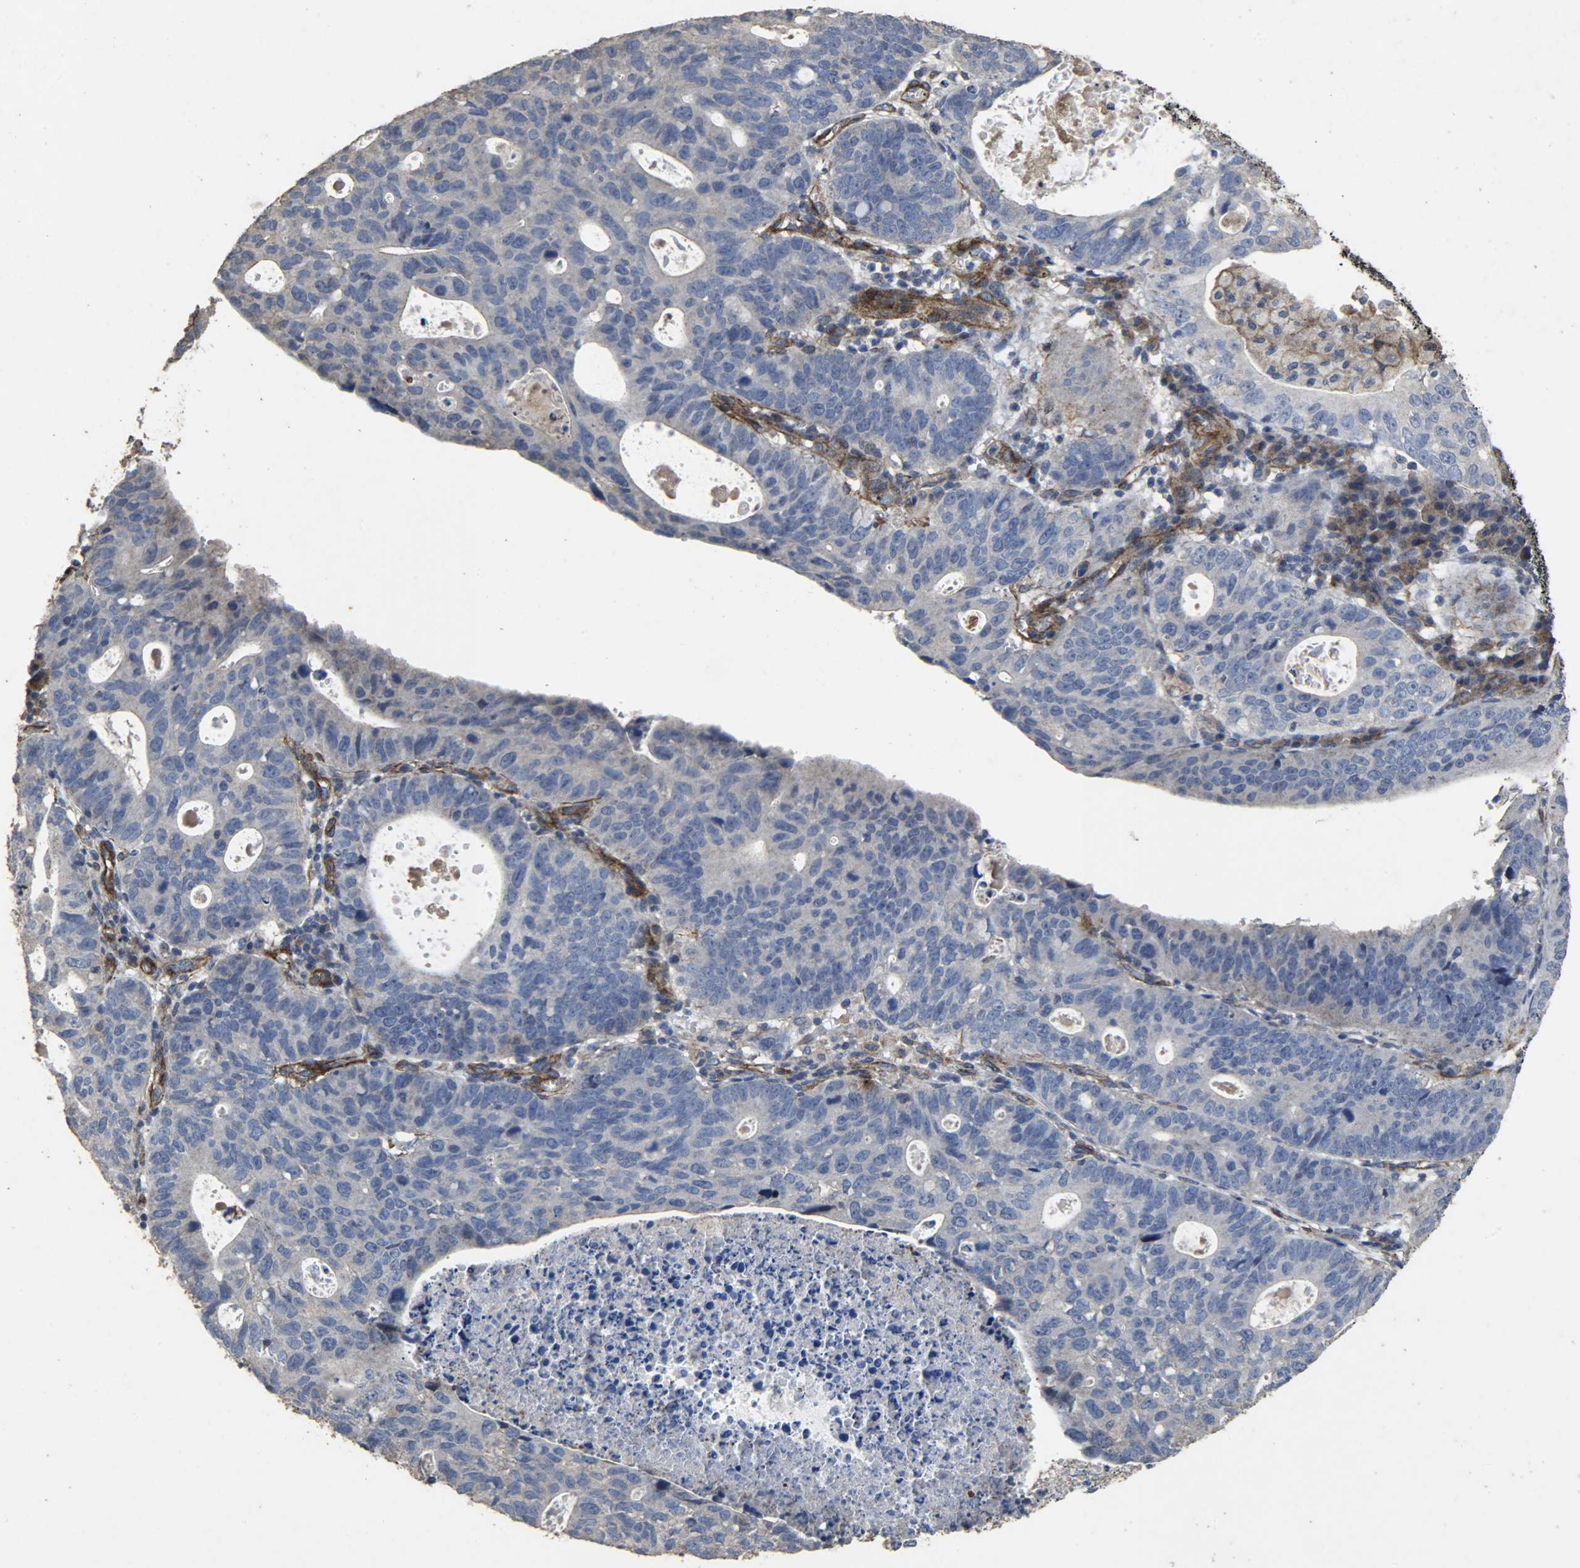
{"staining": {"intensity": "negative", "quantity": "none", "location": "none"}, "tissue": "stomach cancer", "cell_type": "Tumor cells", "image_type": "cancer", "snomed": [{"axis": "morphology", "description": "Adenocarcinoma, NOS"}, {"axis": "topography", "description": "Stomach"}], "caption": "Tumor cells are negative for protein expression in human adenocarcinoma (stomach).", "gene": "TPM4", "patient": {"sex": "male", "age": 59}}